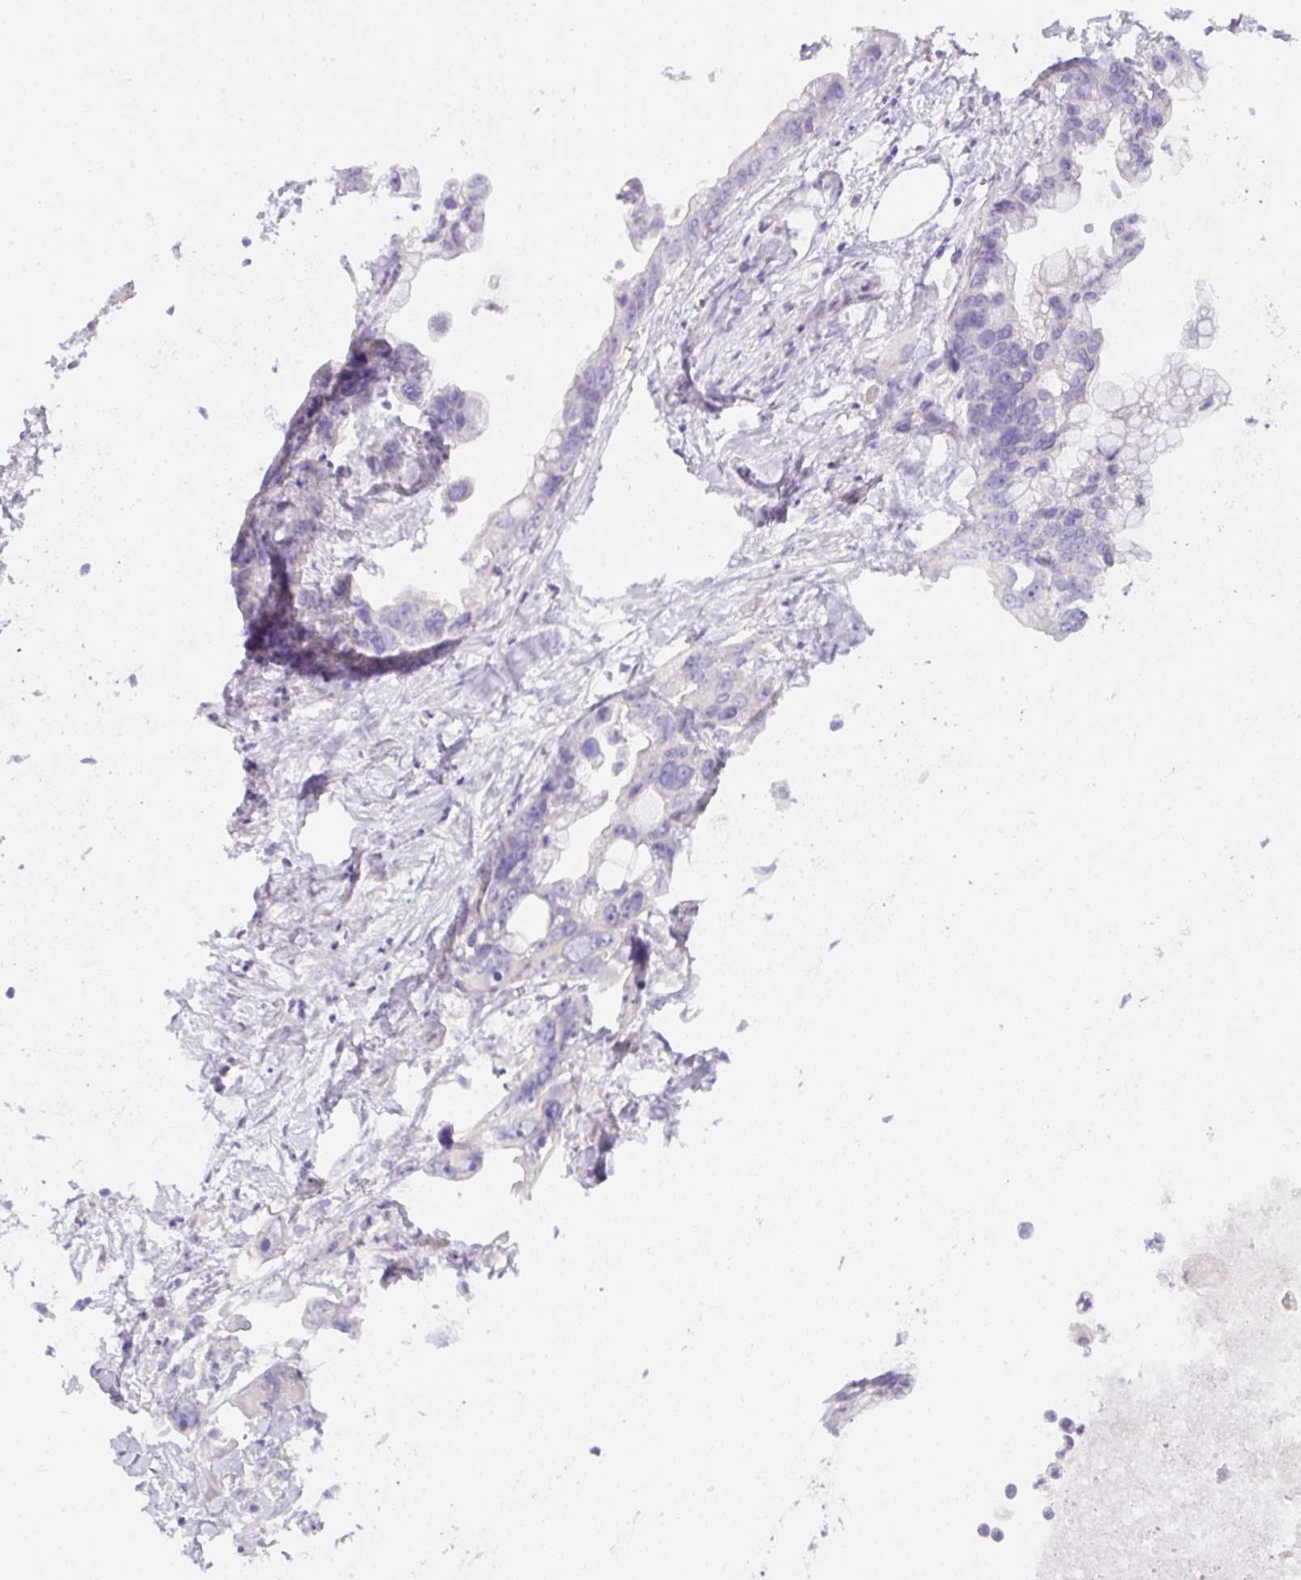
{"staining": {"intensity": "negative", "quantity": "none", "location": "none"}, "tissue": "pancreatic cancer", "cell_type": "Tumor cells", "image_type": "cancer", "snomed": [{"axis": "morphology", "description": "Adenocarcinoma, NOS"}, {"axis": "topography", "description": "Pancreas"}], "caption": "This is an IHC photomicrograph of pancreatic cancer (adenocarcinoma). There is no staining in tumor cells.", "gene": "SLC2A2", "patient": {"sex": "female", "age": 83}}